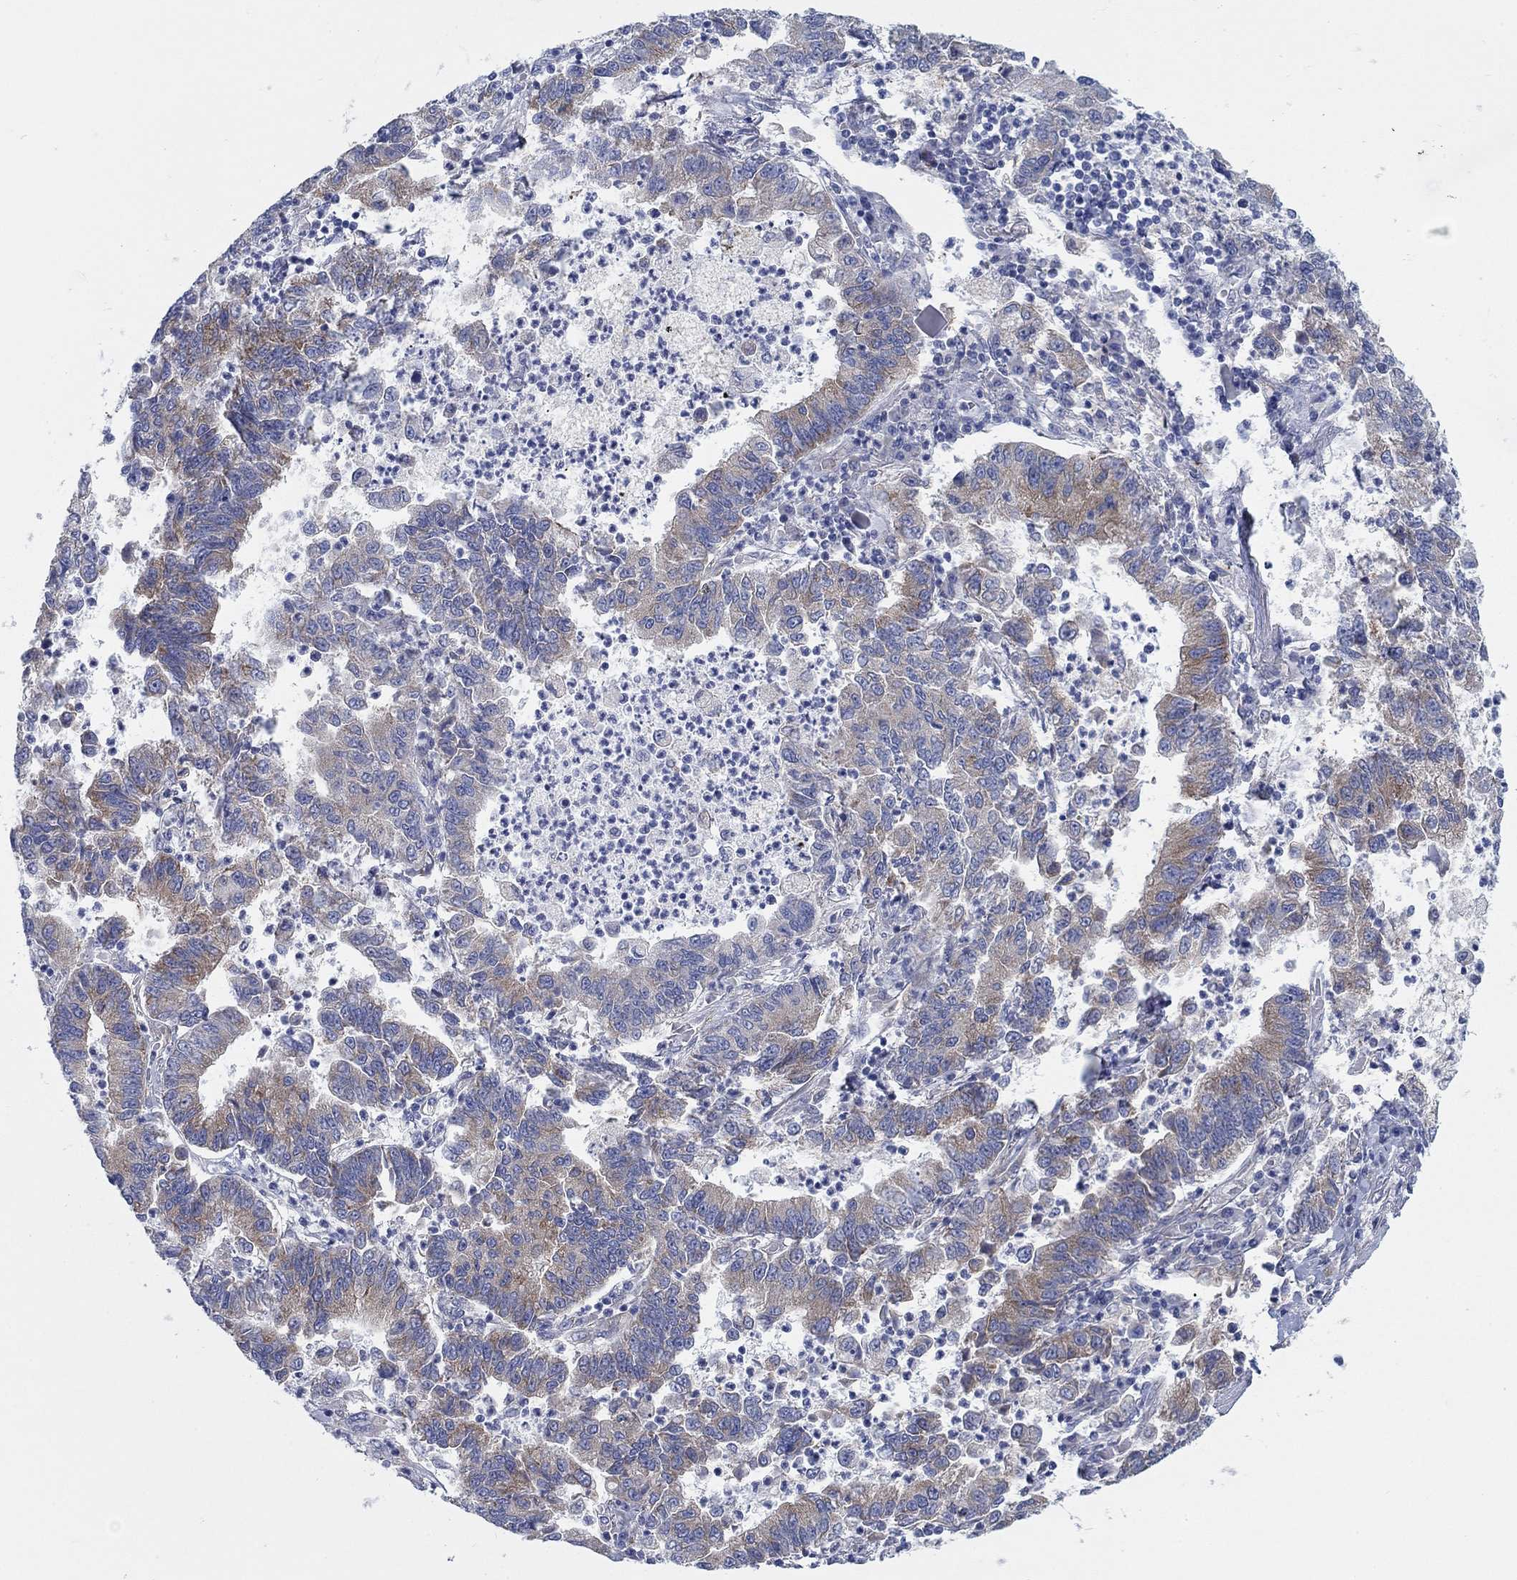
{"staining": {"intensity": "moderate", "quantity": "<25%", "location": "cytoplasmic/membranous"}, "tissue": "lung cancer", "cell_type": "Tumor cells", "image_type": "cancer", "snomed": [{"axis": "morphology", "description": "Adenocarcinoma, NOS"}, {"axis": "topography", "description": "Lung"}], "caption": "There is low levels of moderate cytoplasmic/membranous expression in tumor cells of adenocarcinoma (lung), as demonstrated by immunohistochemical staining (brown color).", "gene": "TMEM59", "patient": {"sex": "female", "age": 57}}